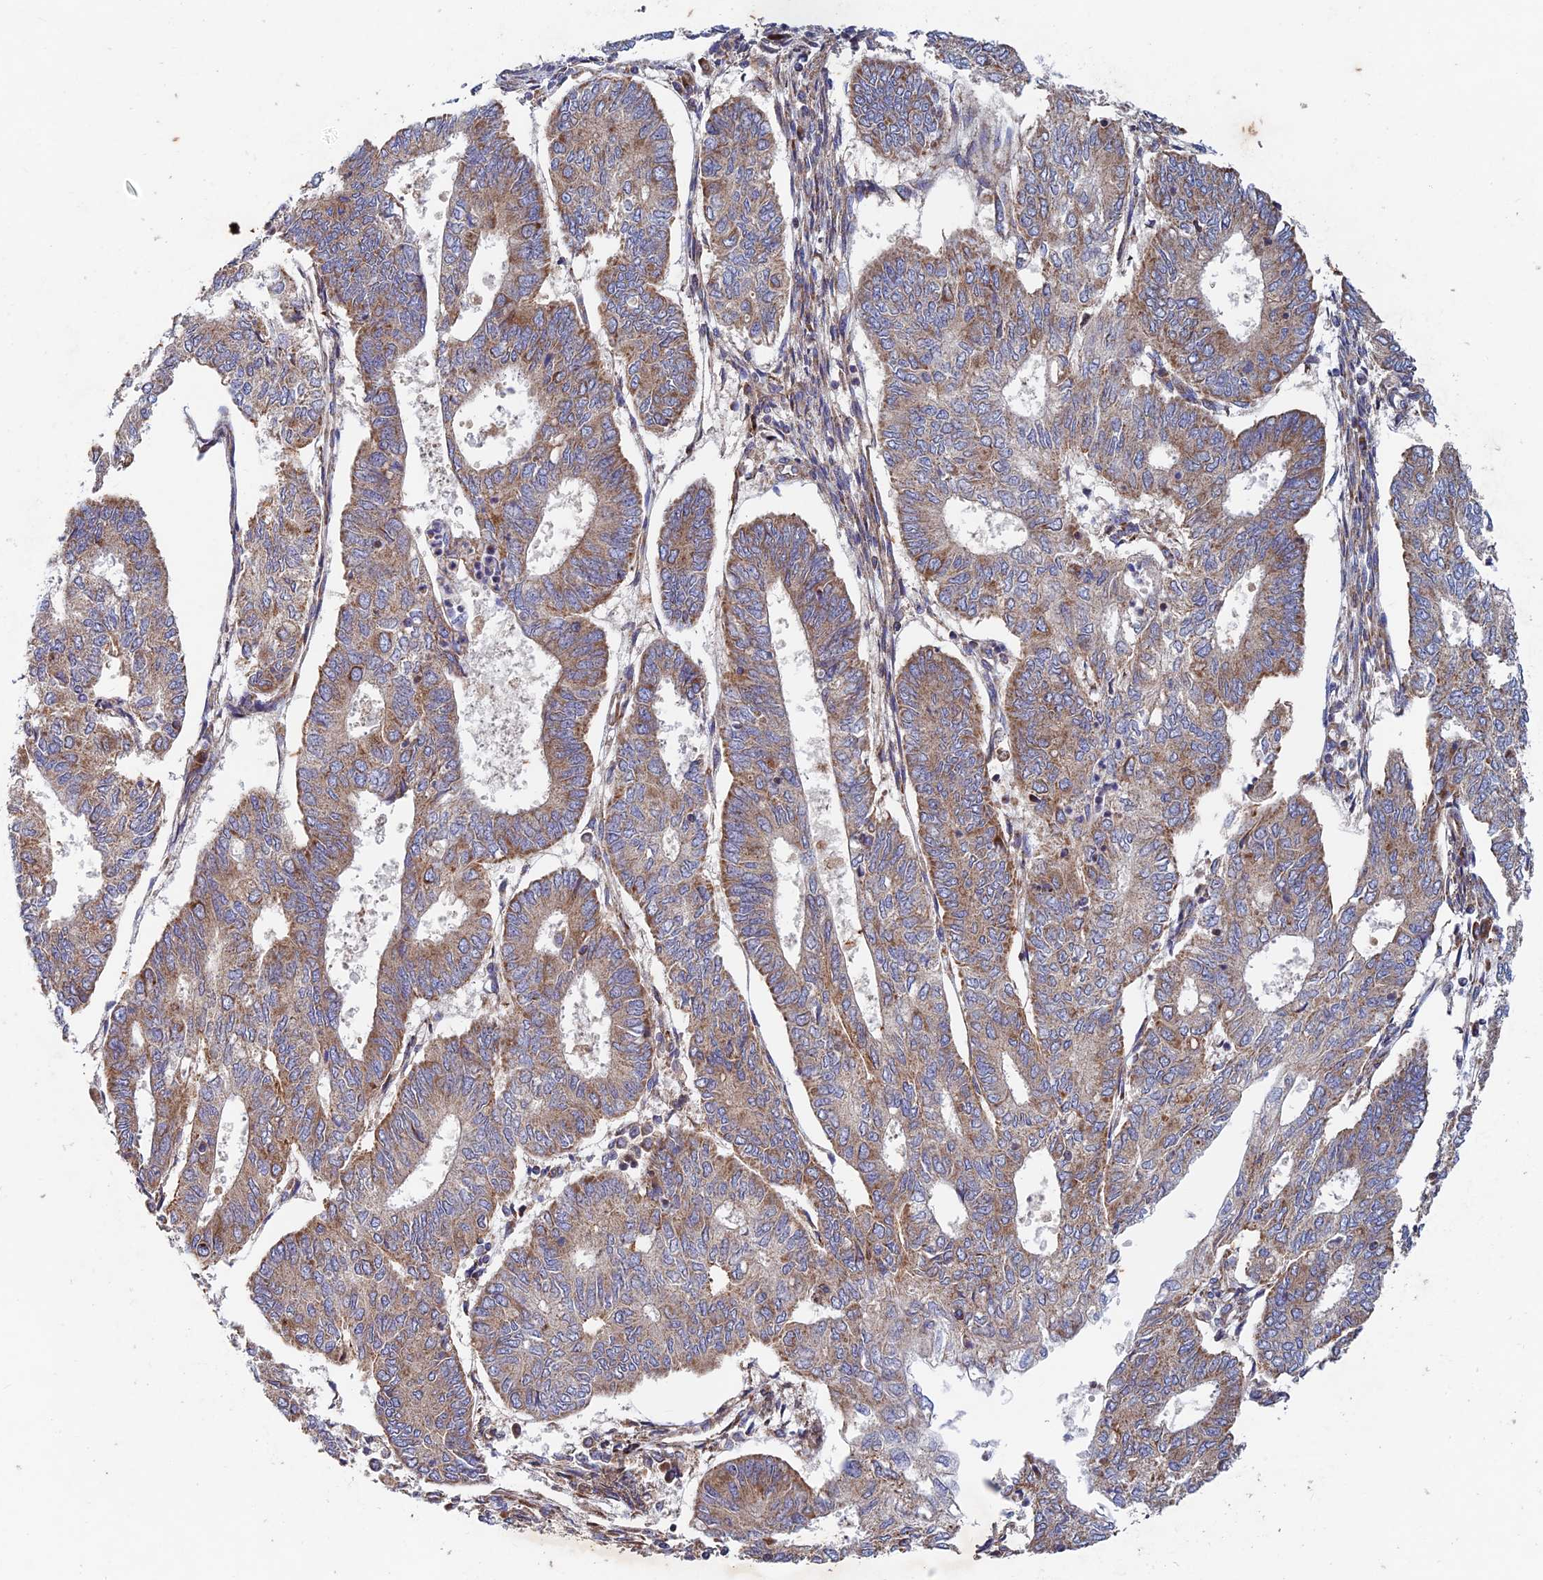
{"staining": {"intensity": "moderate", "quantity": "25%-75%", "location": "cytoplasmic/membranous"}, "tissue": "endometrial cancer", "cell_type": "Tumor cells", "image_type": "cancer", "snomed": [{"axis": "morphology", "description": "Adenocarcinoma, NOS"}, {"axis": "topography", "description": "Endometrium"}], "caption": "IHC (DAB) staining of human endometrial cancer displays moderate cytoplasmic/membranous protein positivity in approximately 25%-75% of tumor cells.", "gene": "AP4S1", "patient": {"sex": "female", "age": 68}}